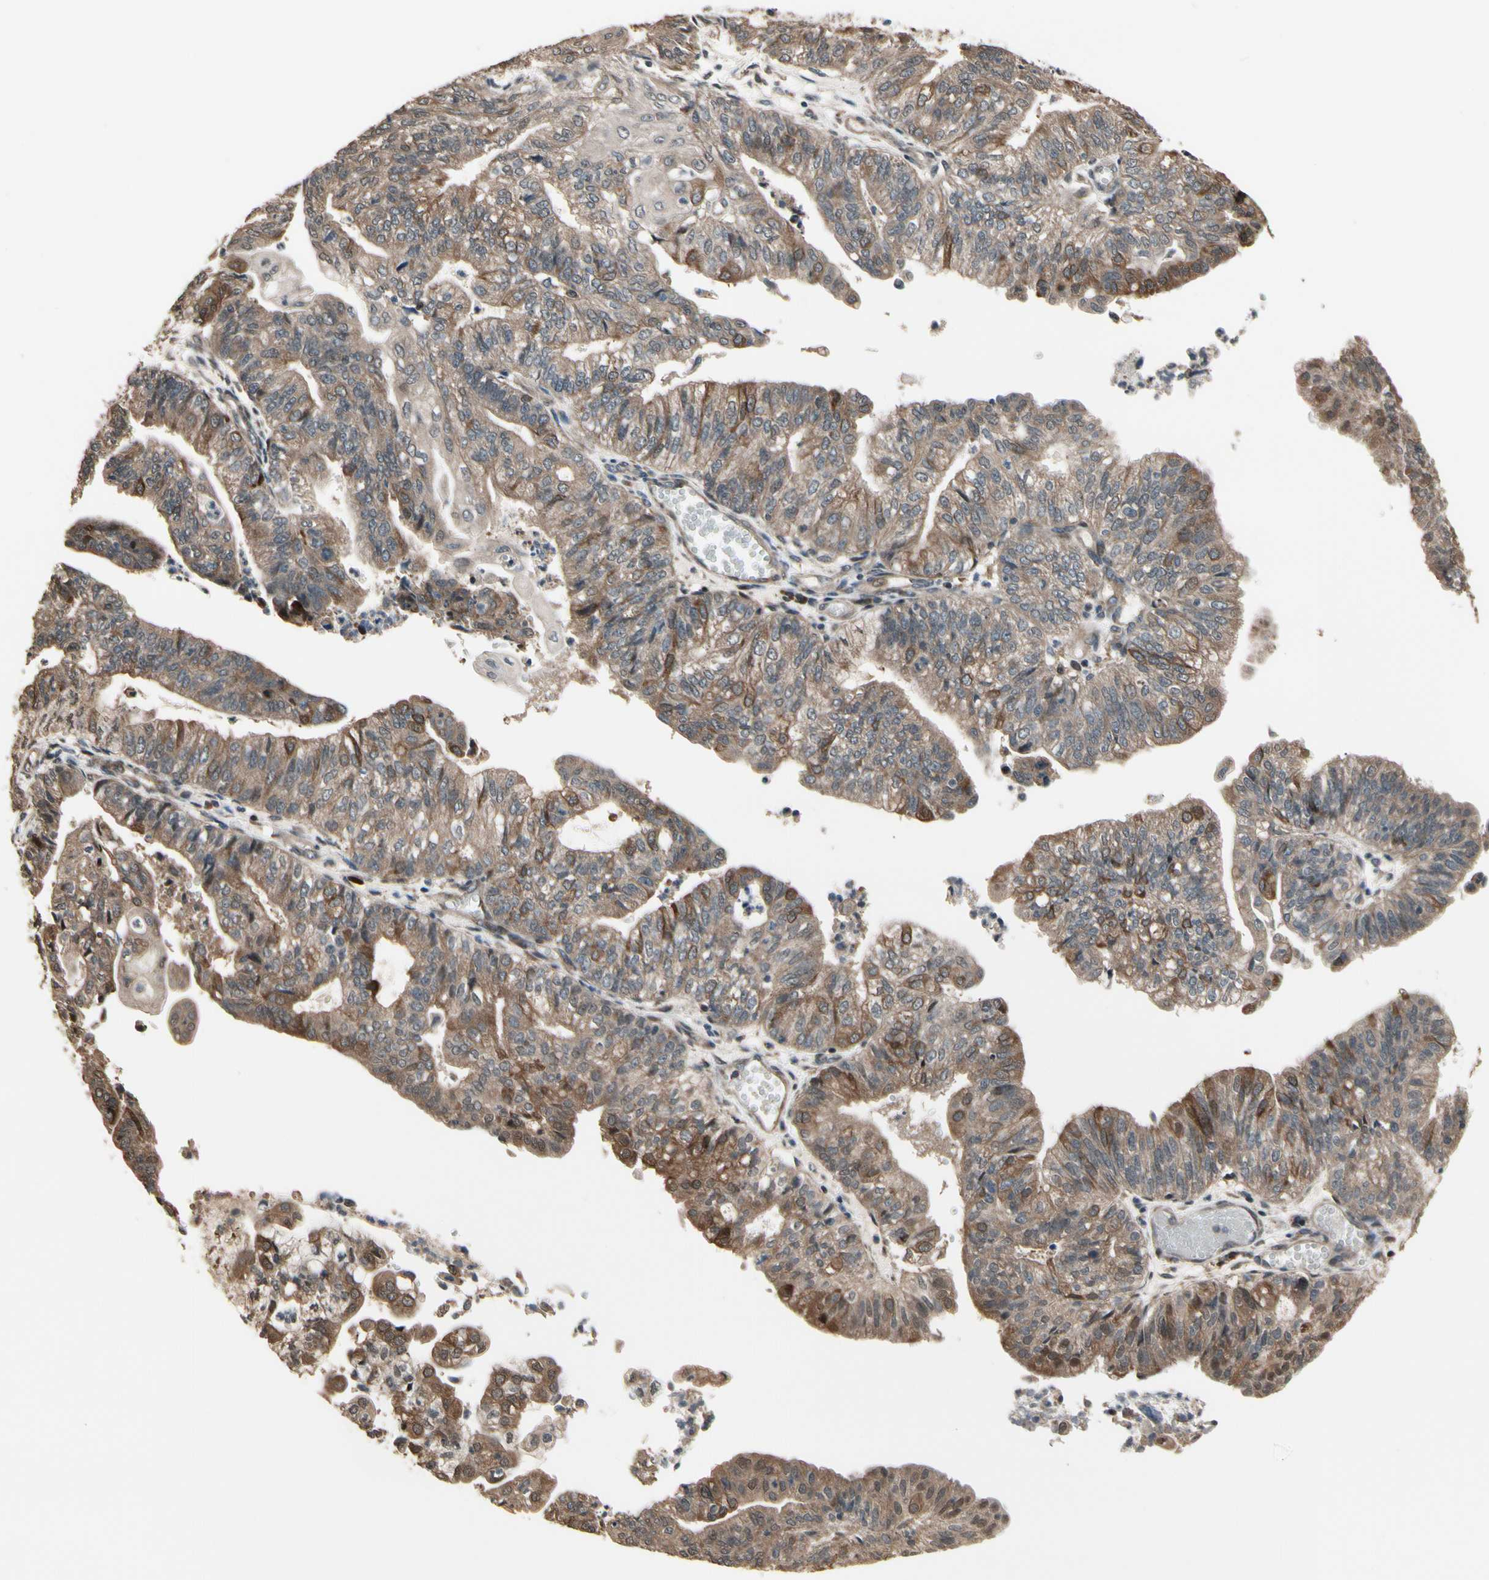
{"staining": {"intensity": "moderate", "quantity": "<25%", "location": "cytoplasmic/membranous"}, "tissue": "endometrial cancer", "cell_type": "Tumor cells", "image_type": "cancer", "snomed": [{"axis": "morphology", "description": "Adenocarcinoma, NOS"}, {"axis": "topography", "description": "Endometrium"}], "caption": "A brown stain labels moderate cytoplasmic/membranous expression of a protein in human endometrial adenocarcinoma tumor cells.", "gene": "CSF1R", "patient": {"sex": "female", "age": 59}}